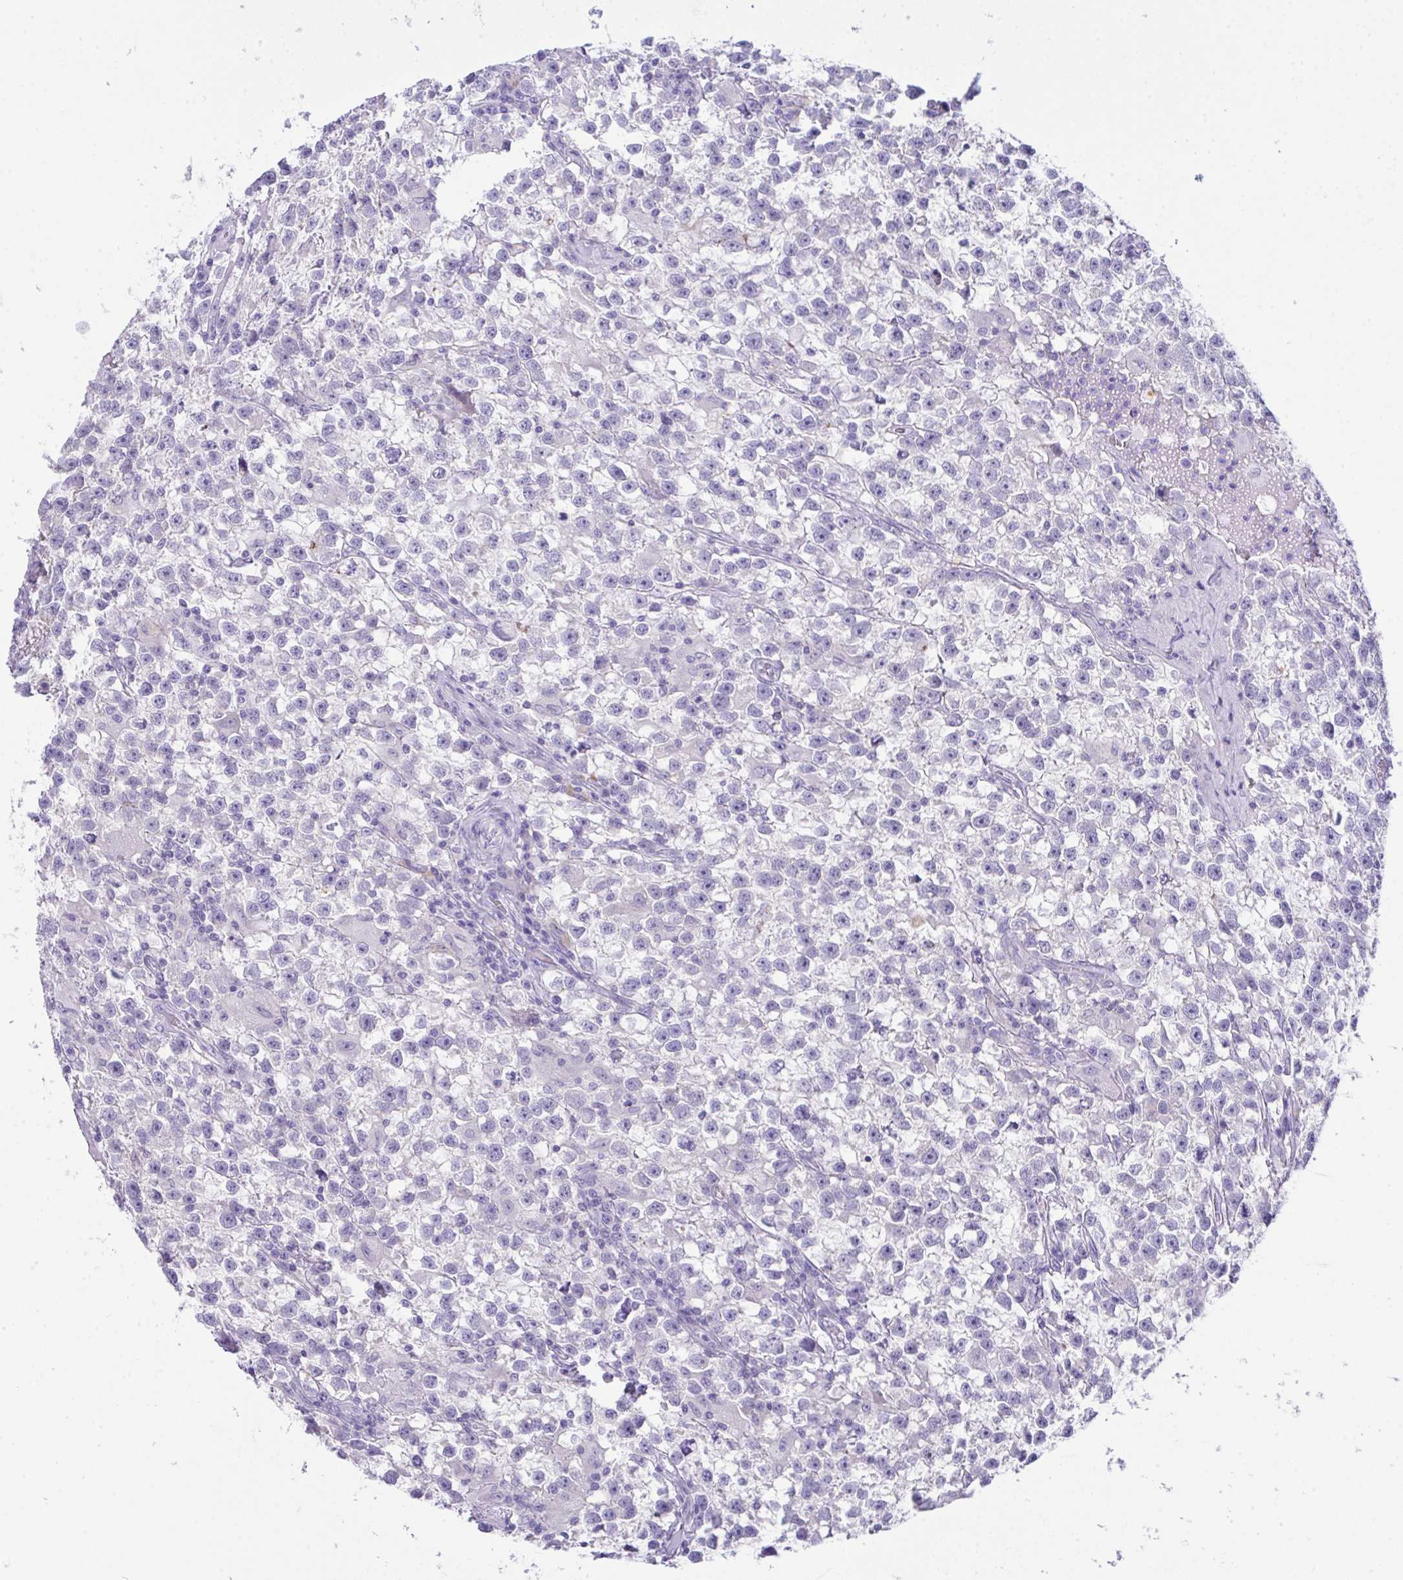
{"staining": {"intensity": "negative", "quantity": "none", "location": "none"}, "tissue": "testis cancer", "cell_type": "Tumor cells", "image_type": "cancer", "snomed": [{"axis": "morphology", "description": "Seminoma, NOS"}, {"axis": "topography", "description": "Testis"}], "caption": "Immunohistochemical staining of seminoma (testis) shows no significant staining in tumor cells.", "gene": "GLB1L2", "patient": {"sex": "male", "age": 31}}